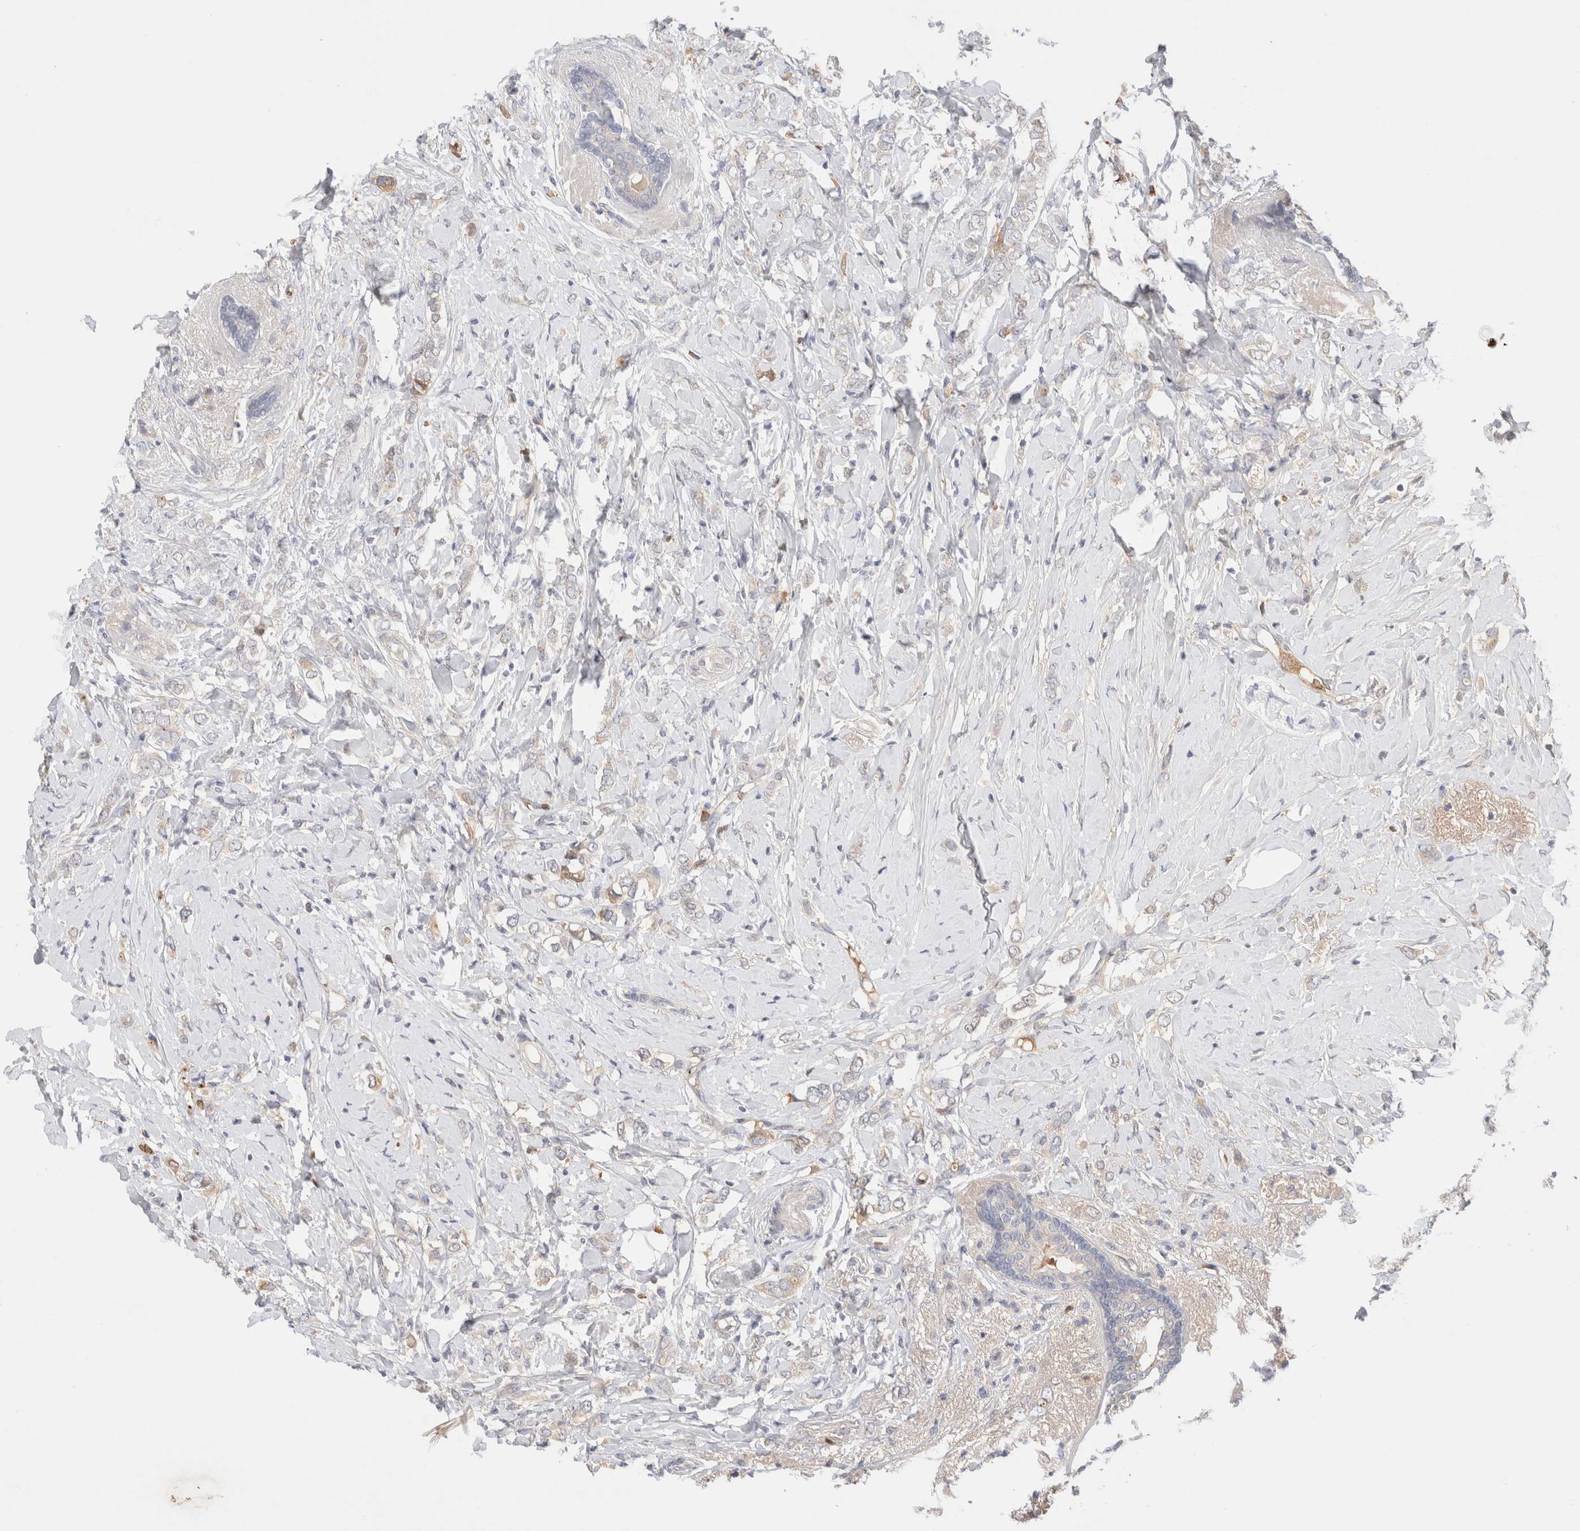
{"staining": {"intensity": "weak", "quantity": "<25%", "location": "cytoplasmic/membranous"}, "tissue": "breast cancer", "cell_type": "Tumor cells", "image_type": "cancer", "snomed": [{"axis": "morphology", "description": "Normal tissue, NOS"}, {"axis": "morphology", "description": "Lobular carcinoma"}, {"axis": "topography", "description": "Breast"}], "caption": "A histopathology image of human lobular carcinoma (breast) is negative for staining in tumor cells.", "gene": "MST1", "patient": {"sex": "female", "age": 47}}